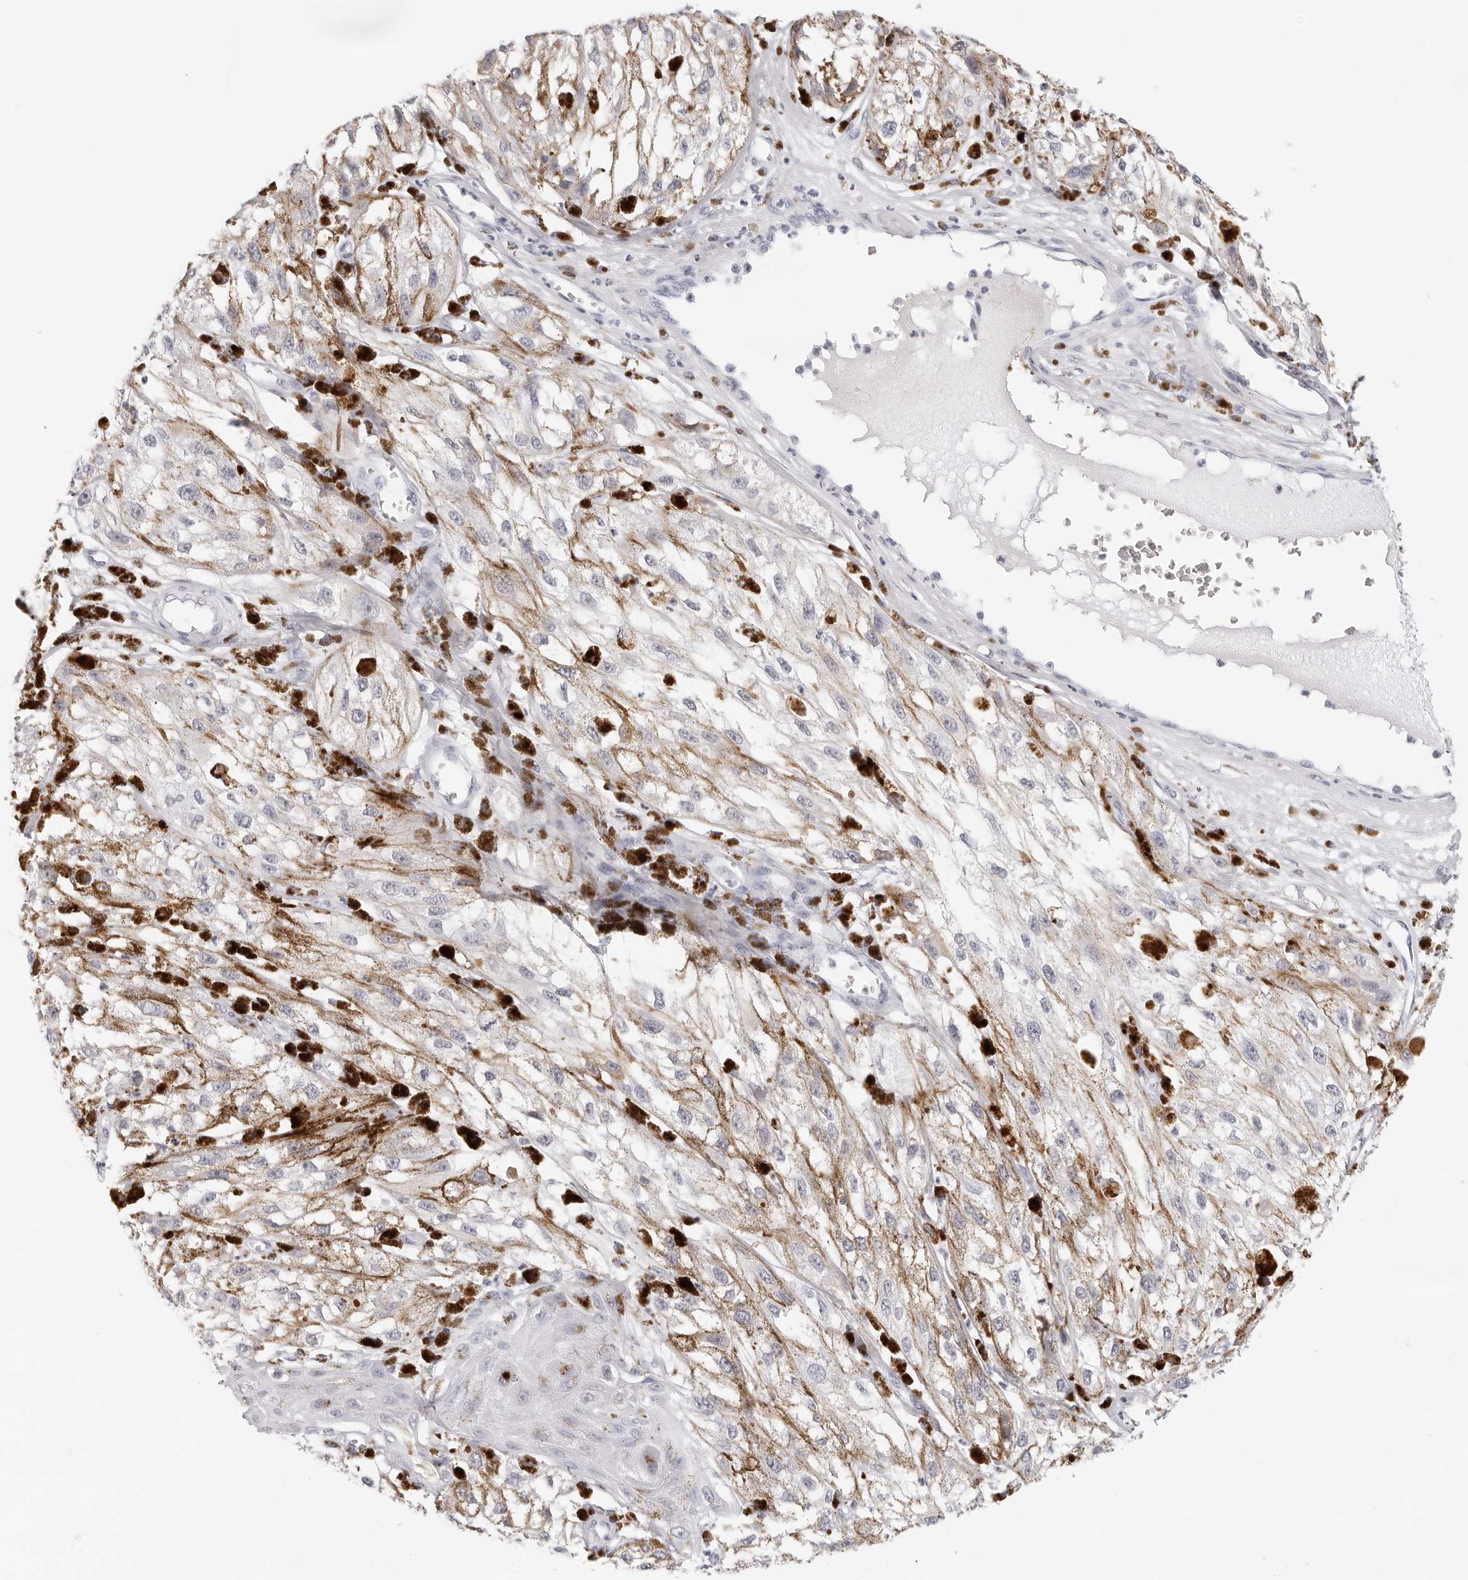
{"staining": {"intensity": "negative", "quantity": "none", "location": "none"}, "tissue": "melanoma", "cell_type": "Tumor cells", "image_type": "cancer", "snomed": [{"axis": "morphology", "description": "Malignant melanoma, NOS"}, {"axis": "topography", "description": "Skin"}], "caption": "IHC image of neoplastic tissue: malignant melanoma stained with DAB (3,3'-diaminobenzidine) displays no significant protein positivity in tumor cells.", "gene": "CST5", "patient": {"sex": "male", "age": 88}}